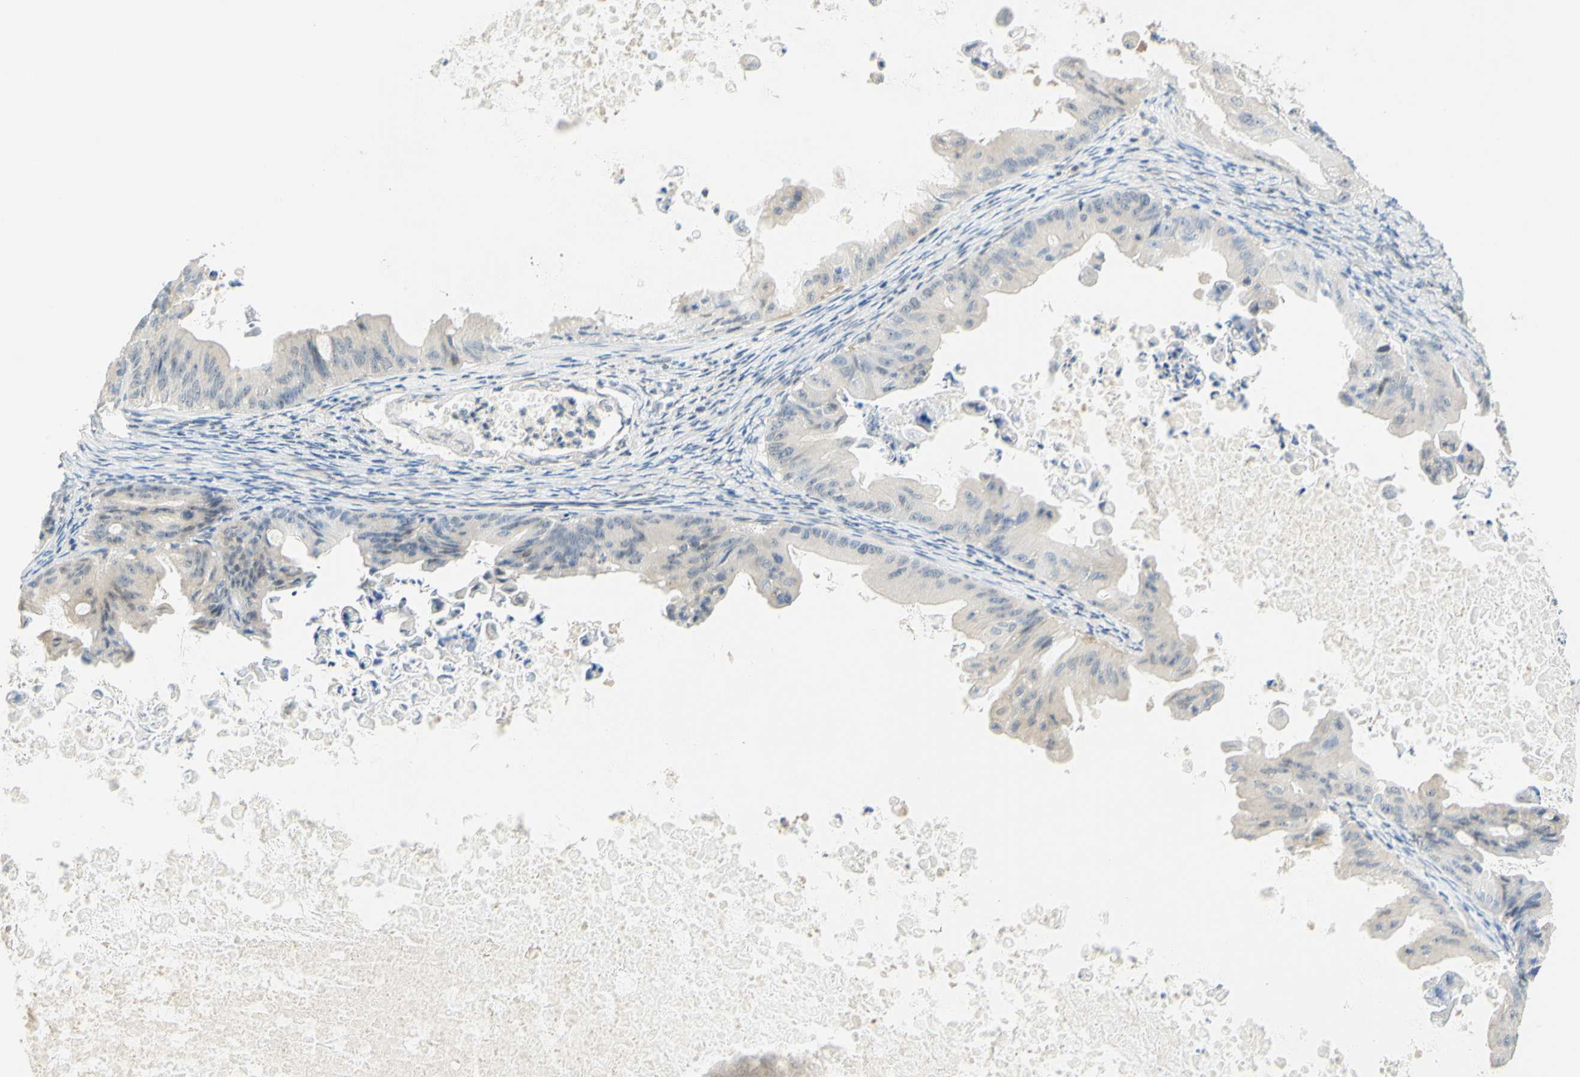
{"staining": {"intensity": "negative", "quantity": "none", "location": "none"}, "tissue": "ovarian cancer", "cell_type": "Tumor cells", "image_type": "cancer", "snomed": [{"axis": "morphology", "description": "Cystadenocarcinoma, mucinous, NOS"}, {"axis": "topography", "description": "Ovary"}], "caption": "This is an immunohistochemistry (IHC) photomicrograph of human mucinous cystadenocarcinoma (ovarian). There is no positivity in tumor cells.", "gene": "C2CD2L", "patient": {"sex": "female", "age": 37}}